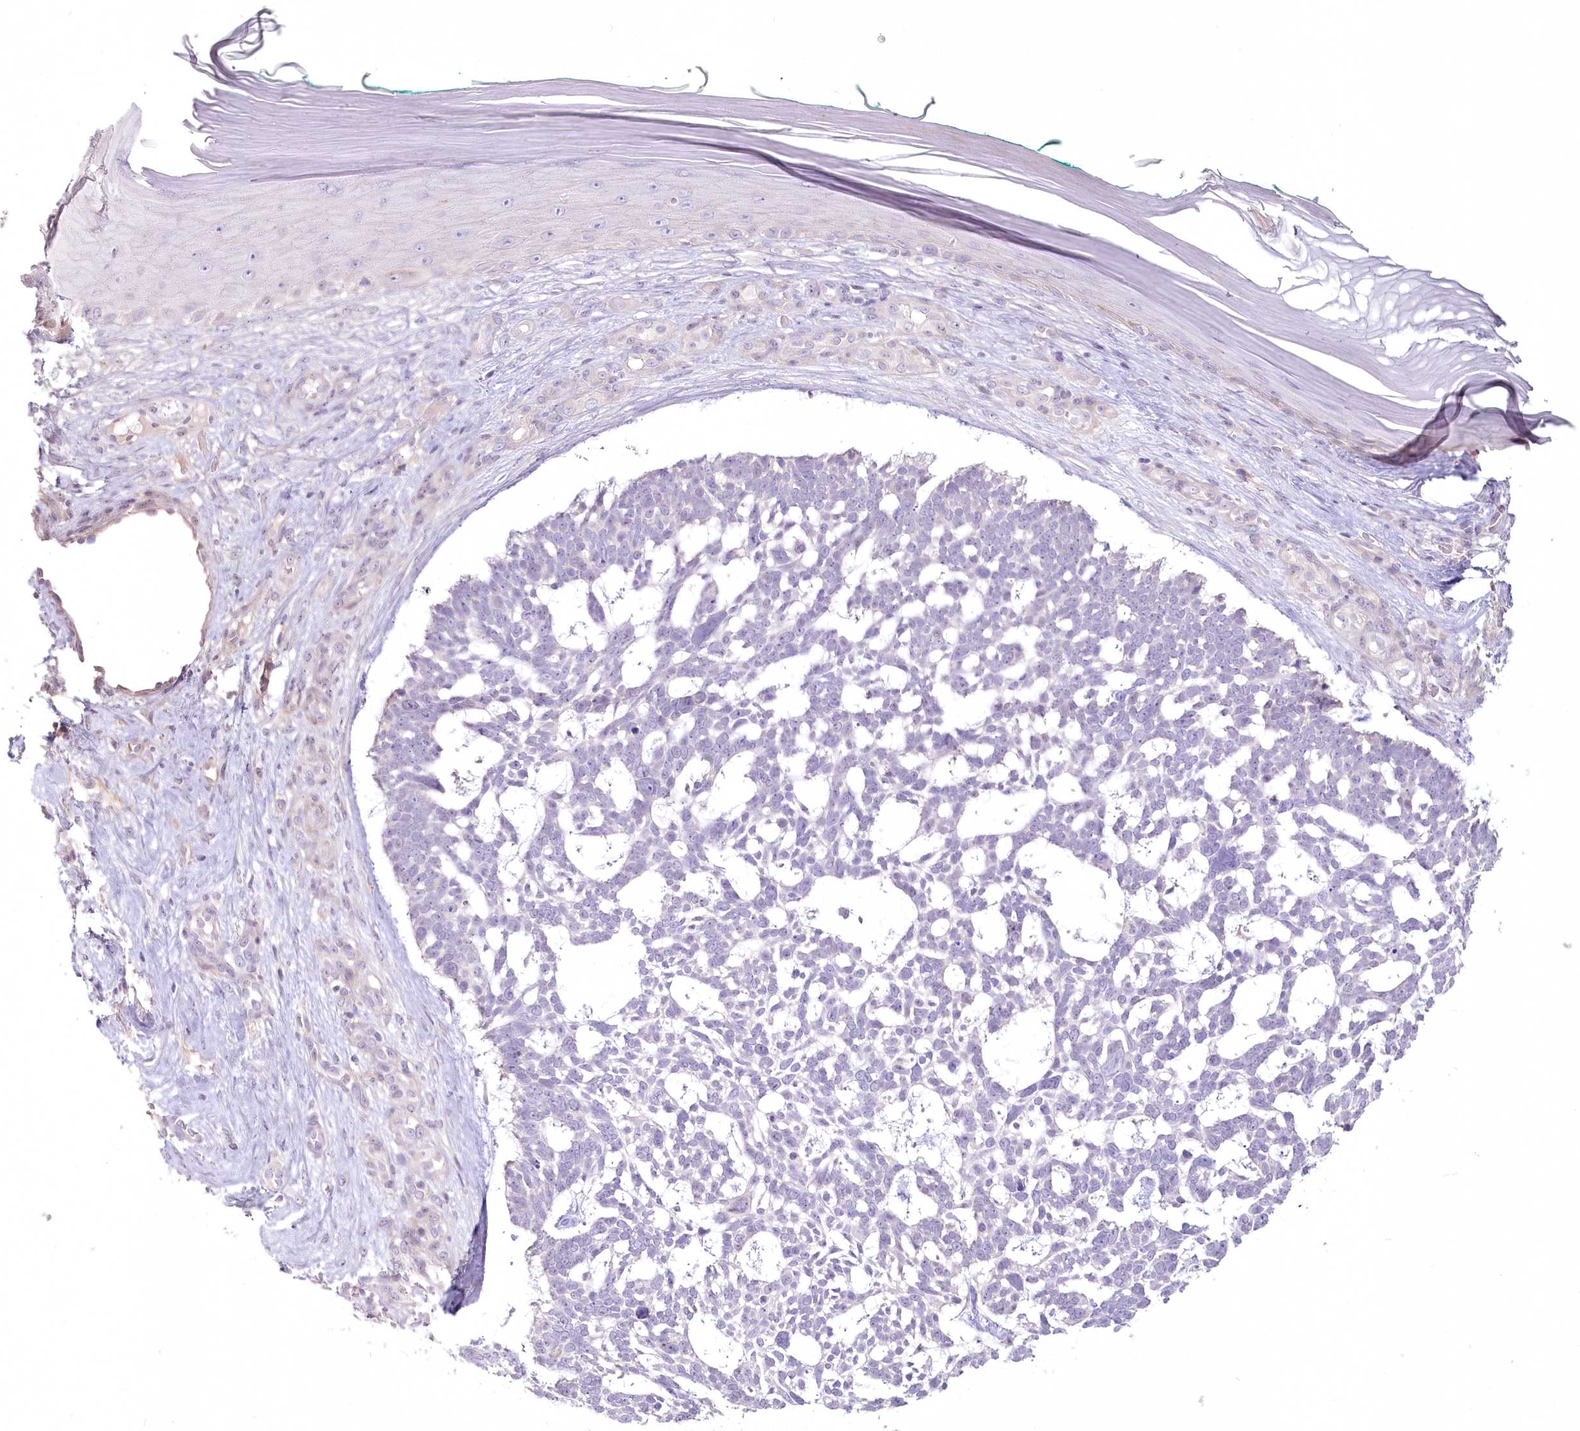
{"staining": {"intensity": "negative", "quantity": "none", "location": "none"}, "tissue": "skin cancer", "cell_type": "Tumor cells", "image_type": "cancer", "snomed": [{"axis": "morphology", "description": "Basal cell carcinoma"}, {"axis": "topography", "description": "Skin"}], "caption": "A histopathology image of human skin basal cell carcinoma is negative for staining in tumor cells.", "gene": "USP11", "patient": {"sex": "male", "age": 88}}